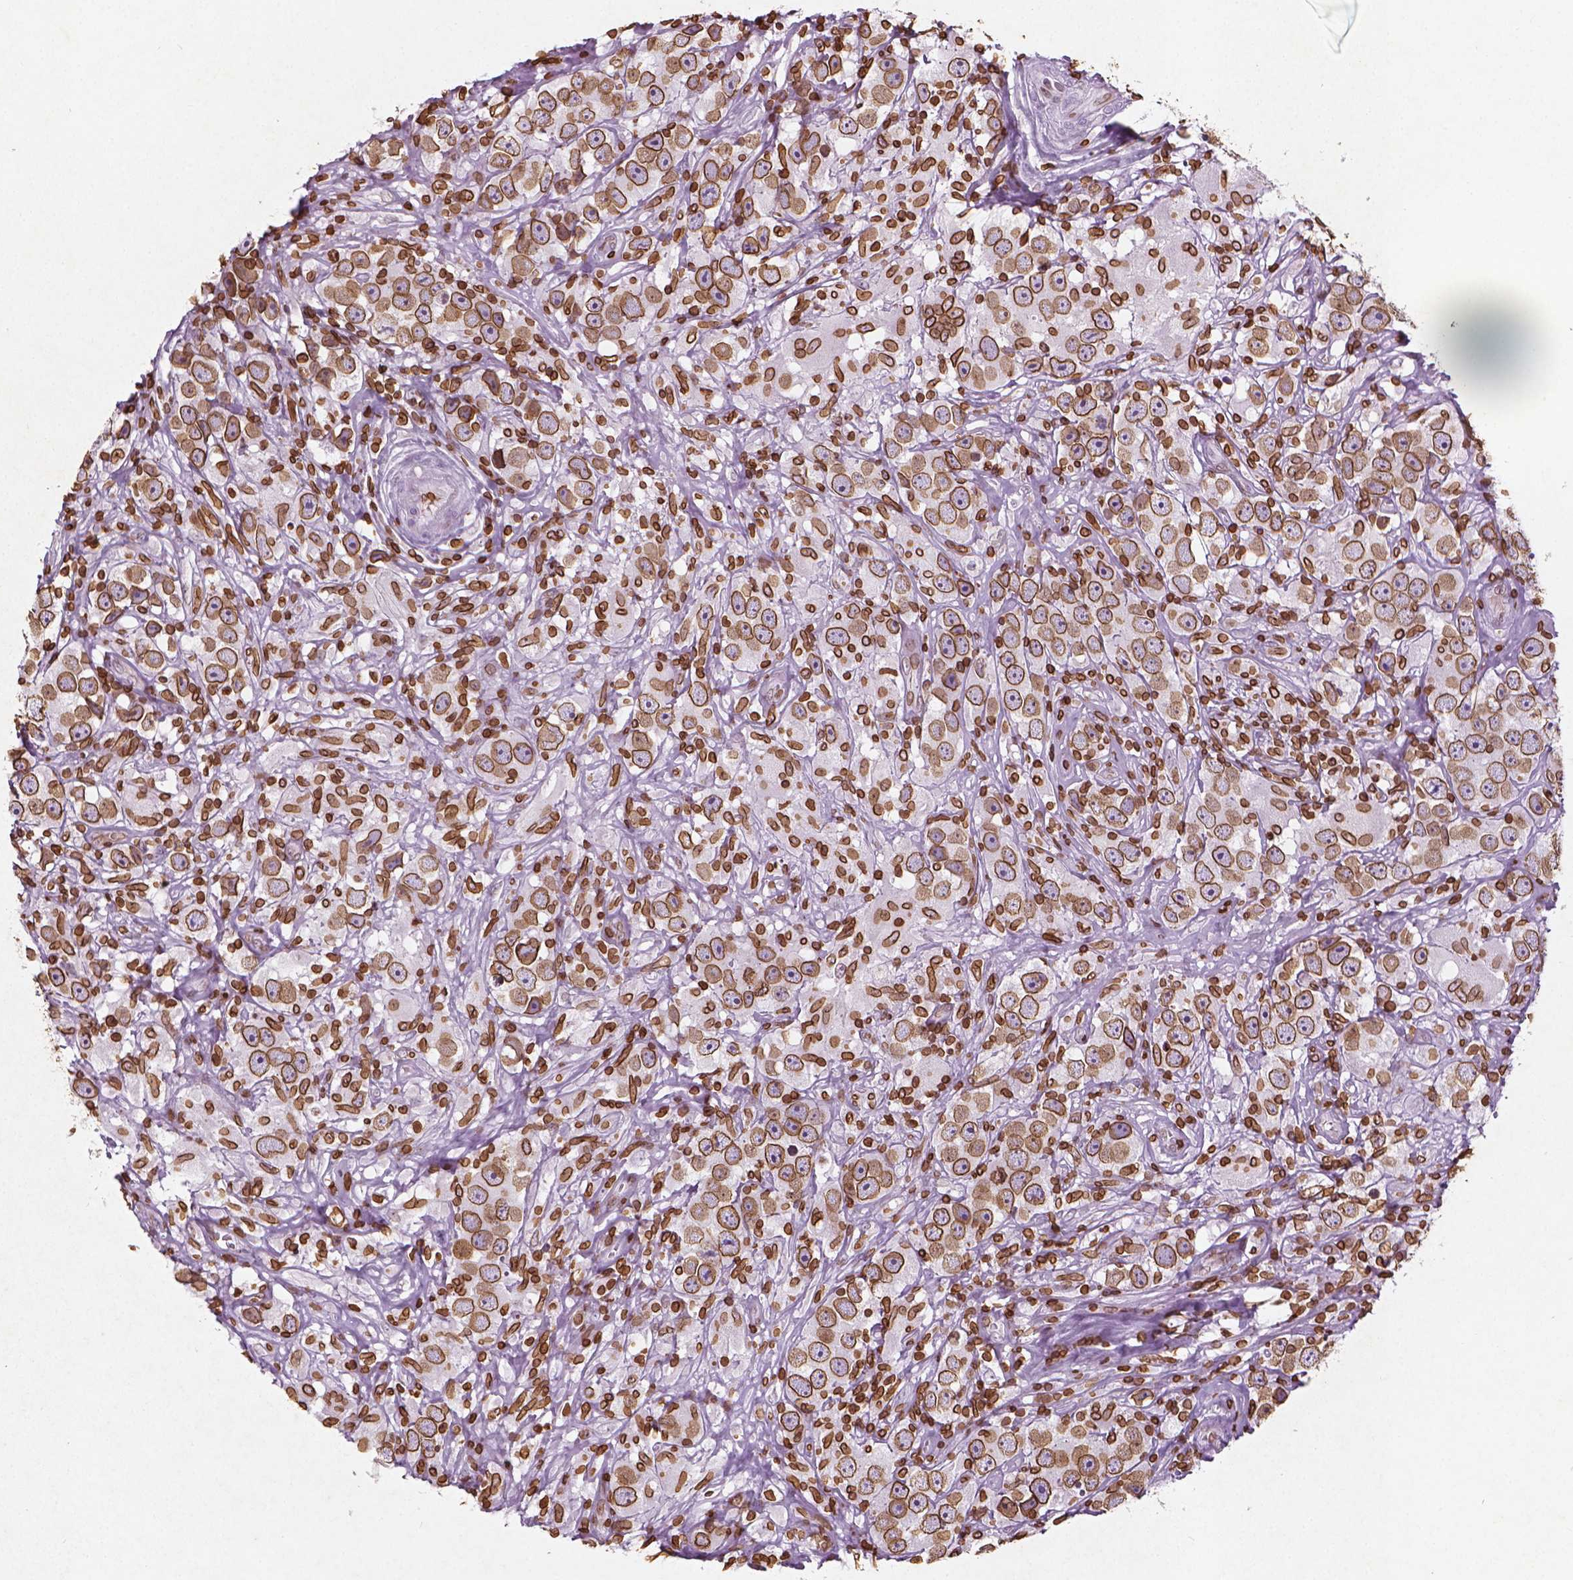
{"staining": {"intensity": "strong", "quantity": ">75%", "location": "cytoplasmic/membranous,nuclear"}, "tissue": "testis cancer", "cell_type": "Tumor cells", "image_type": "cancer", "snomed": [{"axis": "morphology", "description": "Seminoma, NOS"}, {"axis": "topography", "description": "Testis"}], "caption": "This image demonstrates seminoma (testis) stained with immunohistochemistry to label a protein in brown. The cytoplasmic/membranous and nuclear of tumor cells show strong positivity for the protein. Nuclei are counter-stained blue.", "gene": "LMNB1", "patient": {"sex": "male", "age": 49}}